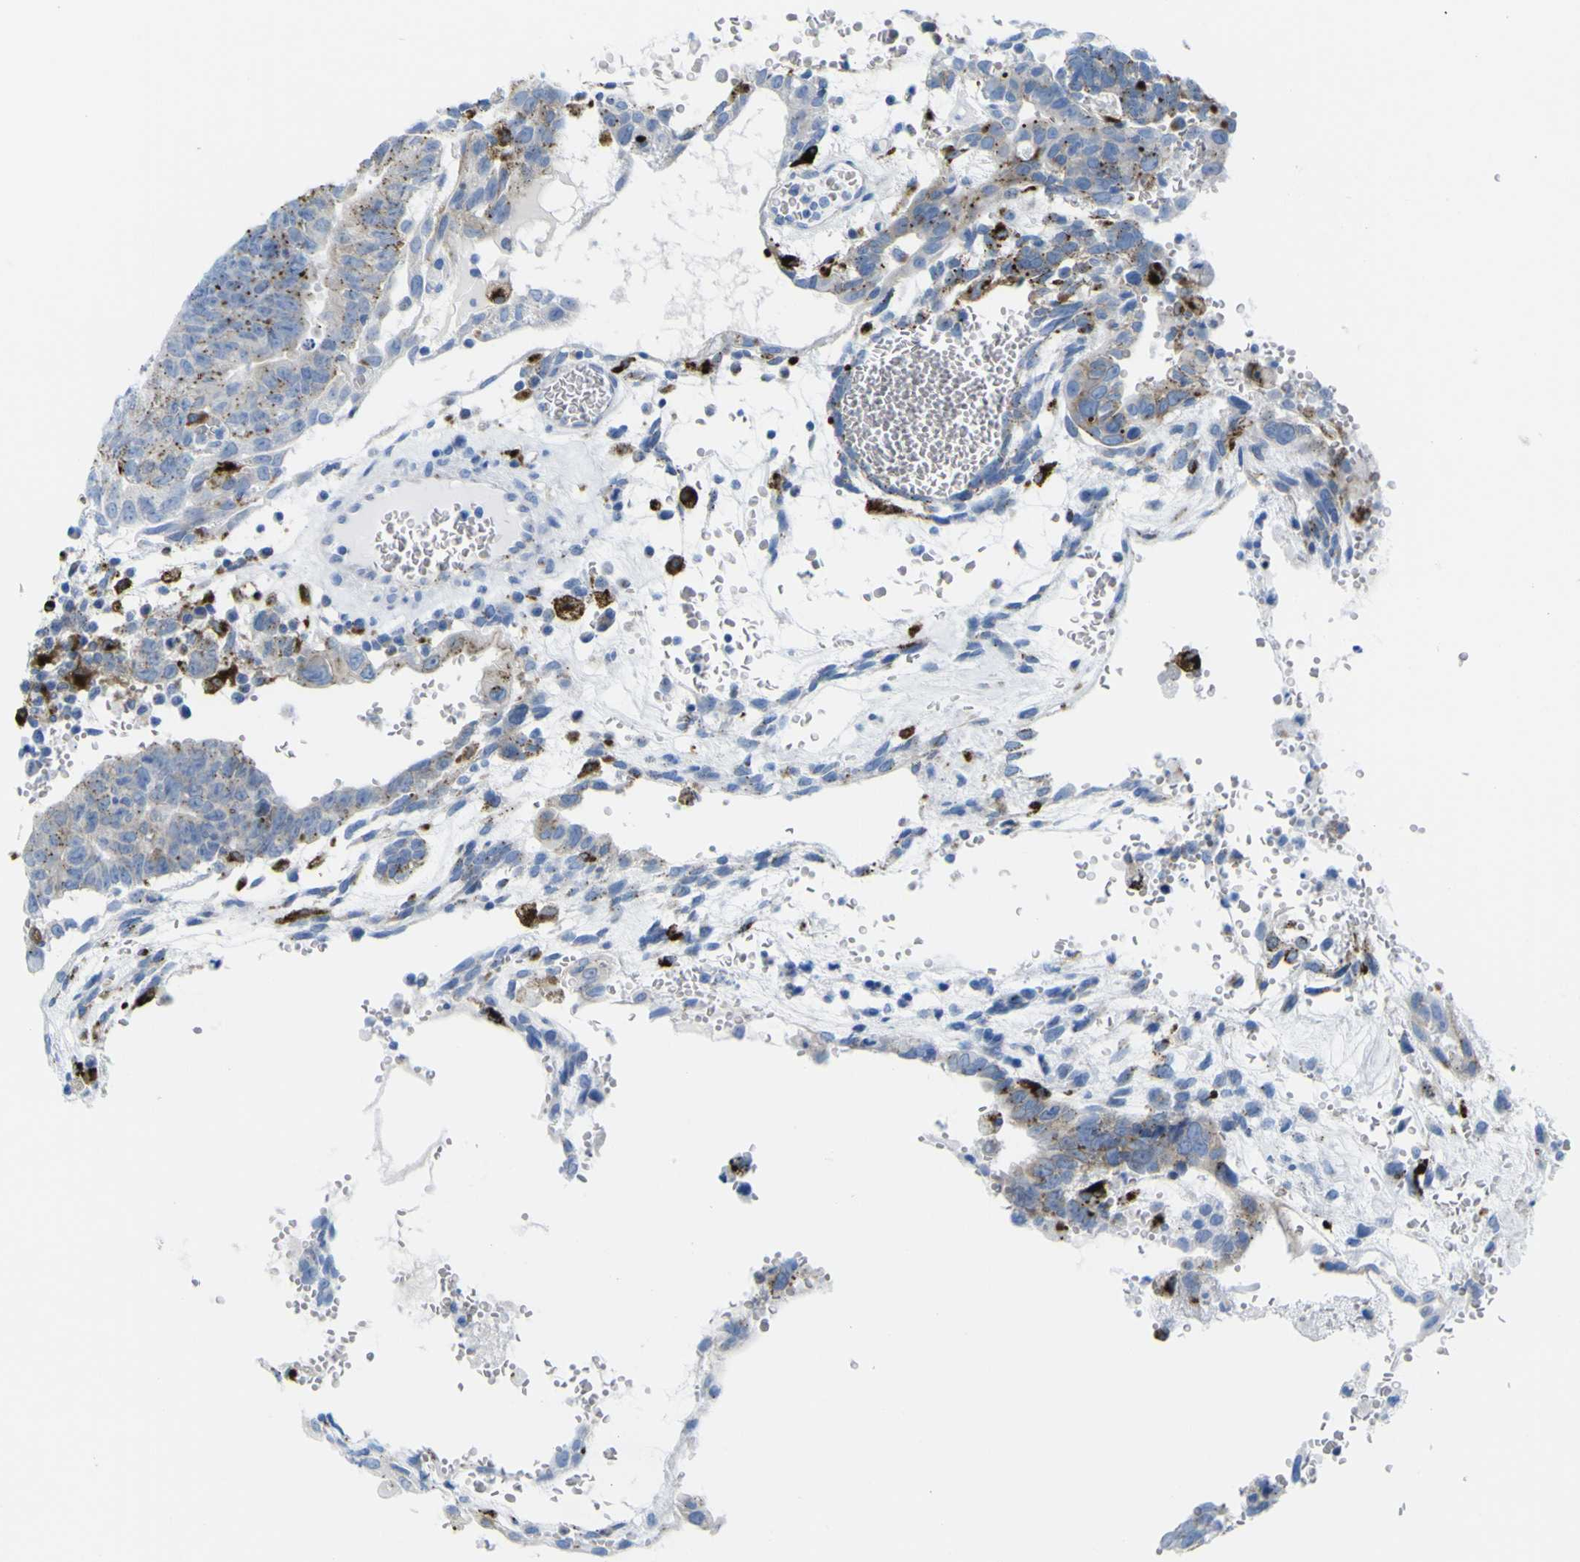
{"staining": {"intensity": "moderate", "quantity": "25%-75%", "location": "cytoplasmic/membranous"}, "tissue": "testis cancer", "cell_type": "Tumor cells", "image_type": "cancer", "snomed": [{"axis": "morphology", "description": "Seminoma, NOS"}, {"axis": "morphology", "description": "Carcinoma, Embryonal, NOS"}, {"axis": "topography", "description": "Testis"}], "caption": "Protein staining exhibits moderate cytoplasmic/membranous expression in approximately 25%-75% of tumor cells in embryonal carcinoma (testis).", "gene": "PLD3", "patient": {"sex": "male", "age": 52}}